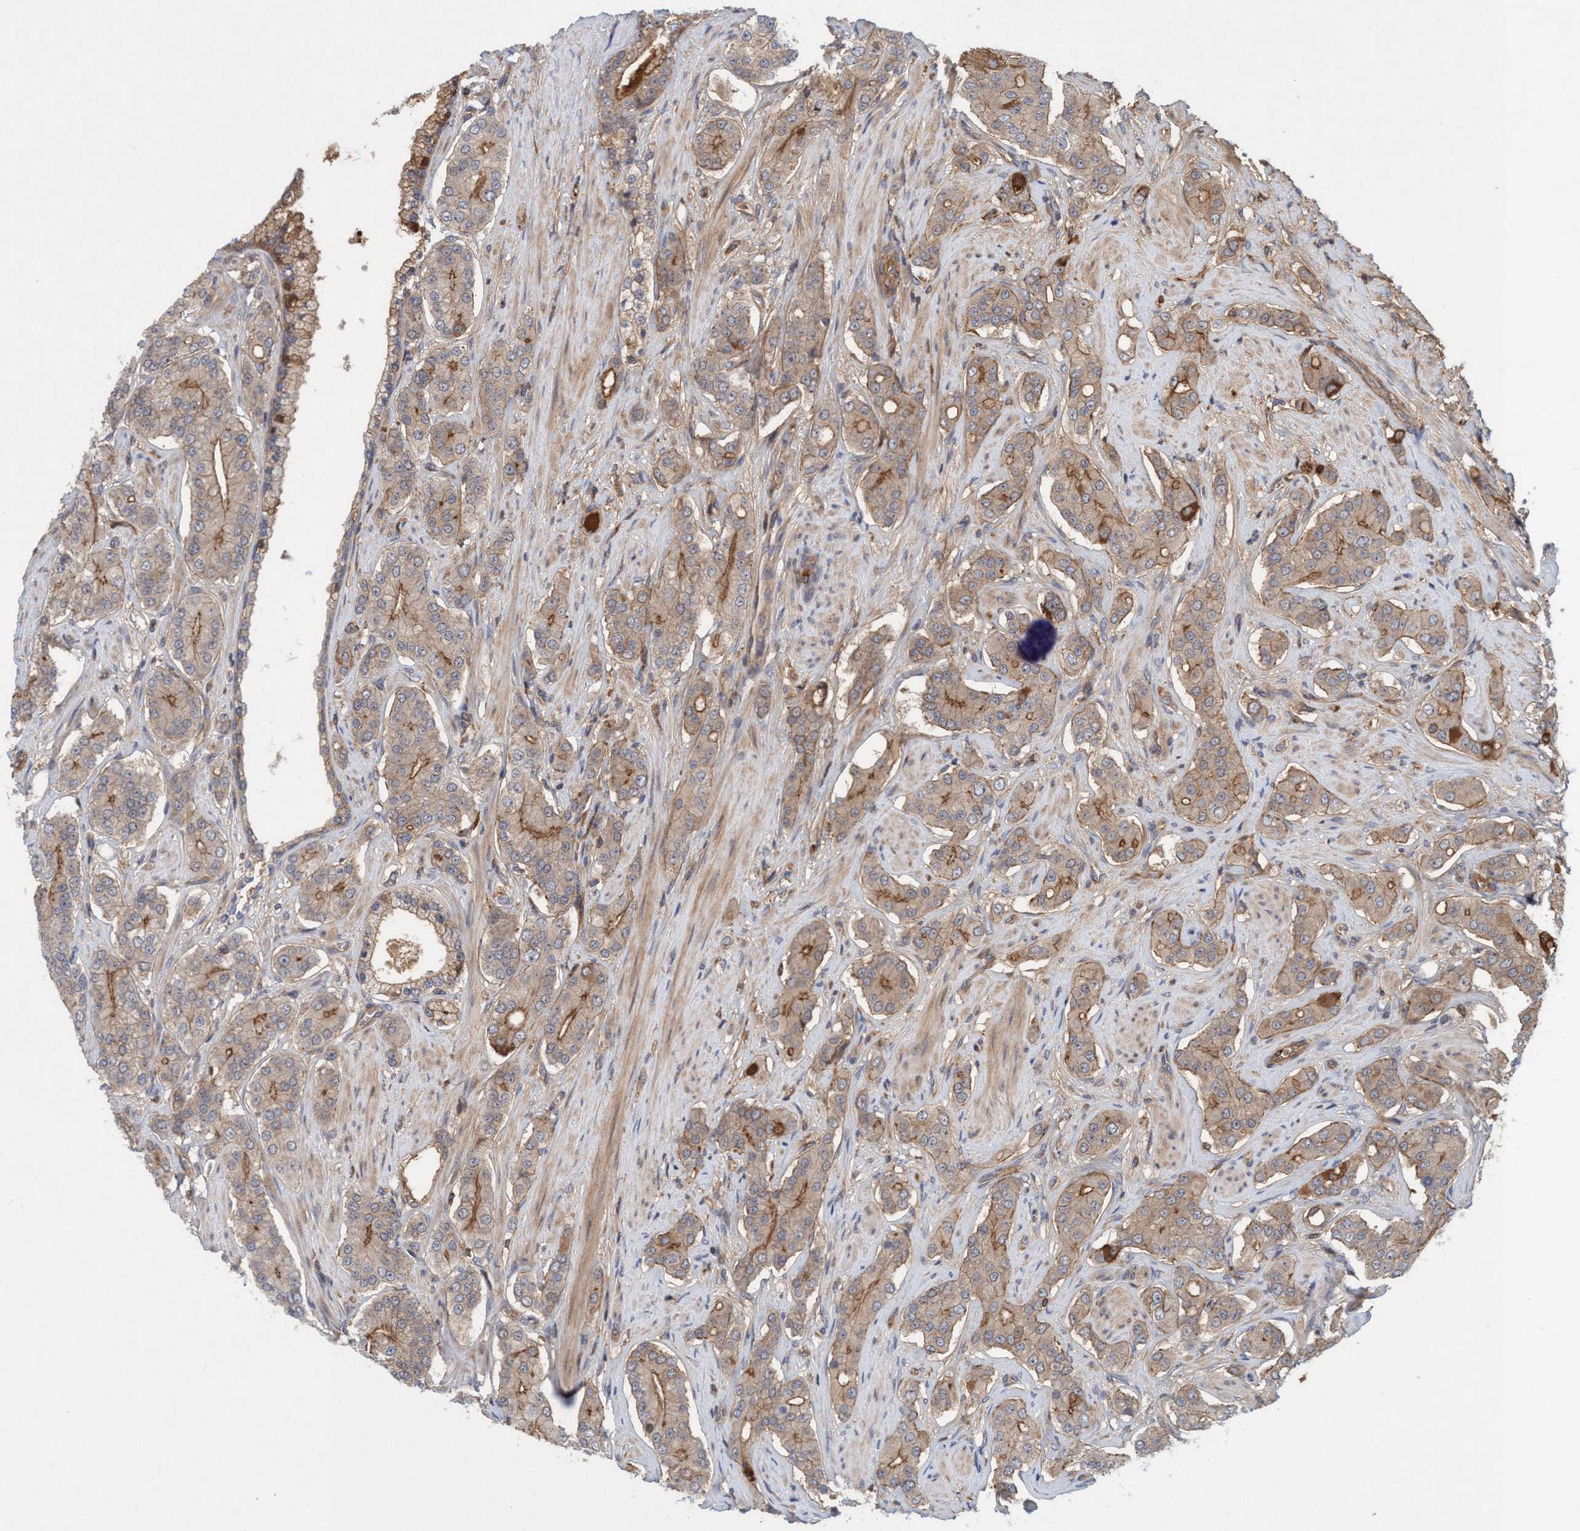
{"staining": {"intensity": "moderate", "quantity": ">75%", "location": "cytoplasmic/membranous"}, "tissue": "prostate cancer", "cell_type": "Tumor cells", "image_type": "cancer", "snomed": [{"axis": "morphology", "description": "Adenocarcinoma, High grade"}, {"axis": "topography", "description": "Prostate"}], "caption": "Protein staining of adenocarcinoma (high-grade) (prostate) tissue exhibits moderate cytoplasmic/membranous expression in approximately >75% of tumor cells. The protein of interest is shown in brown color, while the nuclei are stained blue.", "gene": "SPECC1", "patient": {"sex": "male", "age": 71}}